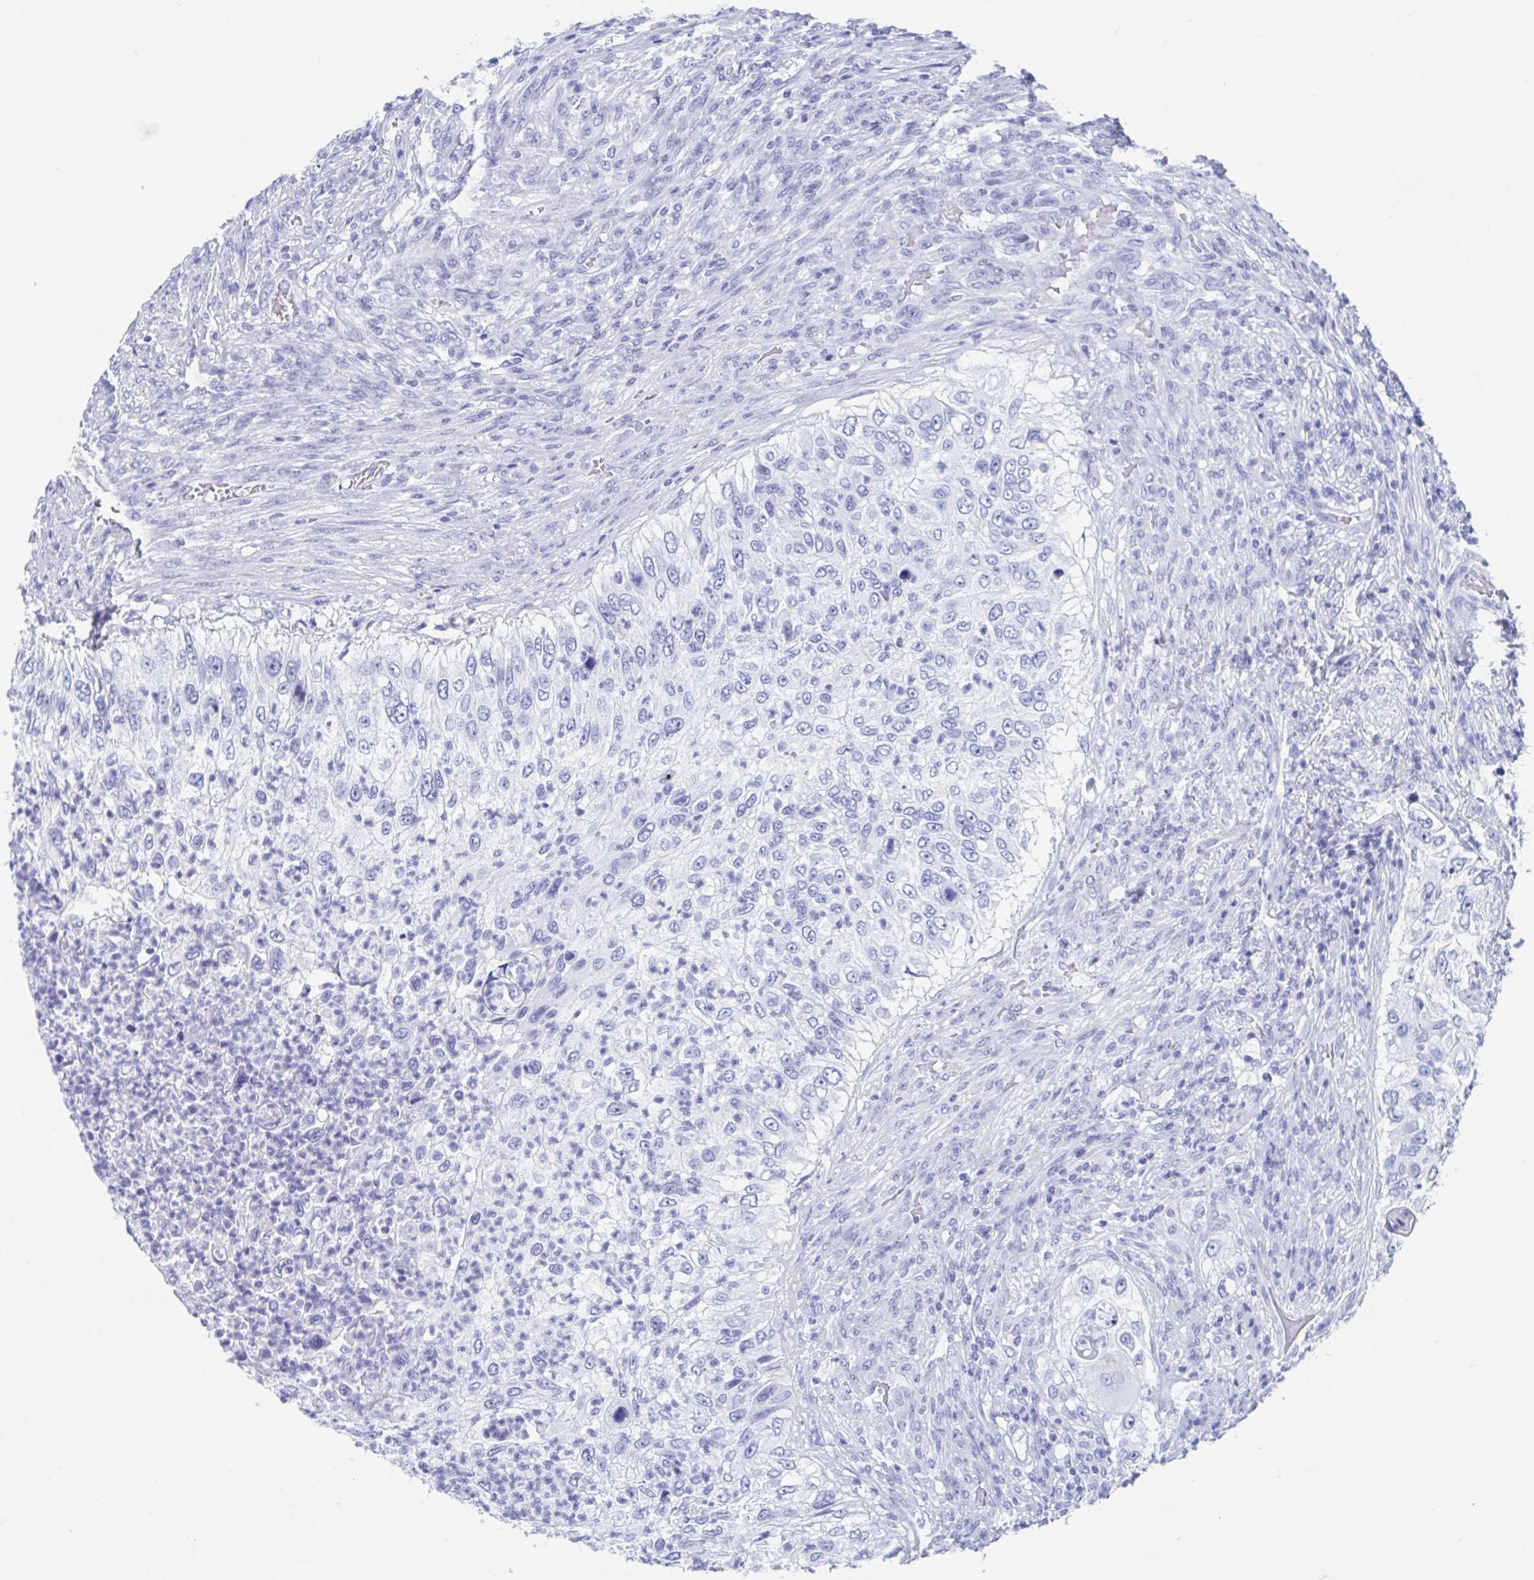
{"staining": {"intensity": "negative", "quantity": "none", "location": "none"}, "tissue": "urothelial cancer", "cell_type": "Tumor cells", "image_type": "cancer", "snomed": [{"axis": "morphology", "description": "Urothelial carcinoma, High grade"}, {"axis": "topography", "description": "Urinary bladder"}], "caption": "Photomicrograph shows no significant protein staining in tumor cells of urothelial cancer.", "gene": "HDGFL1", "patient": {"sex": "female", "age": 60}}